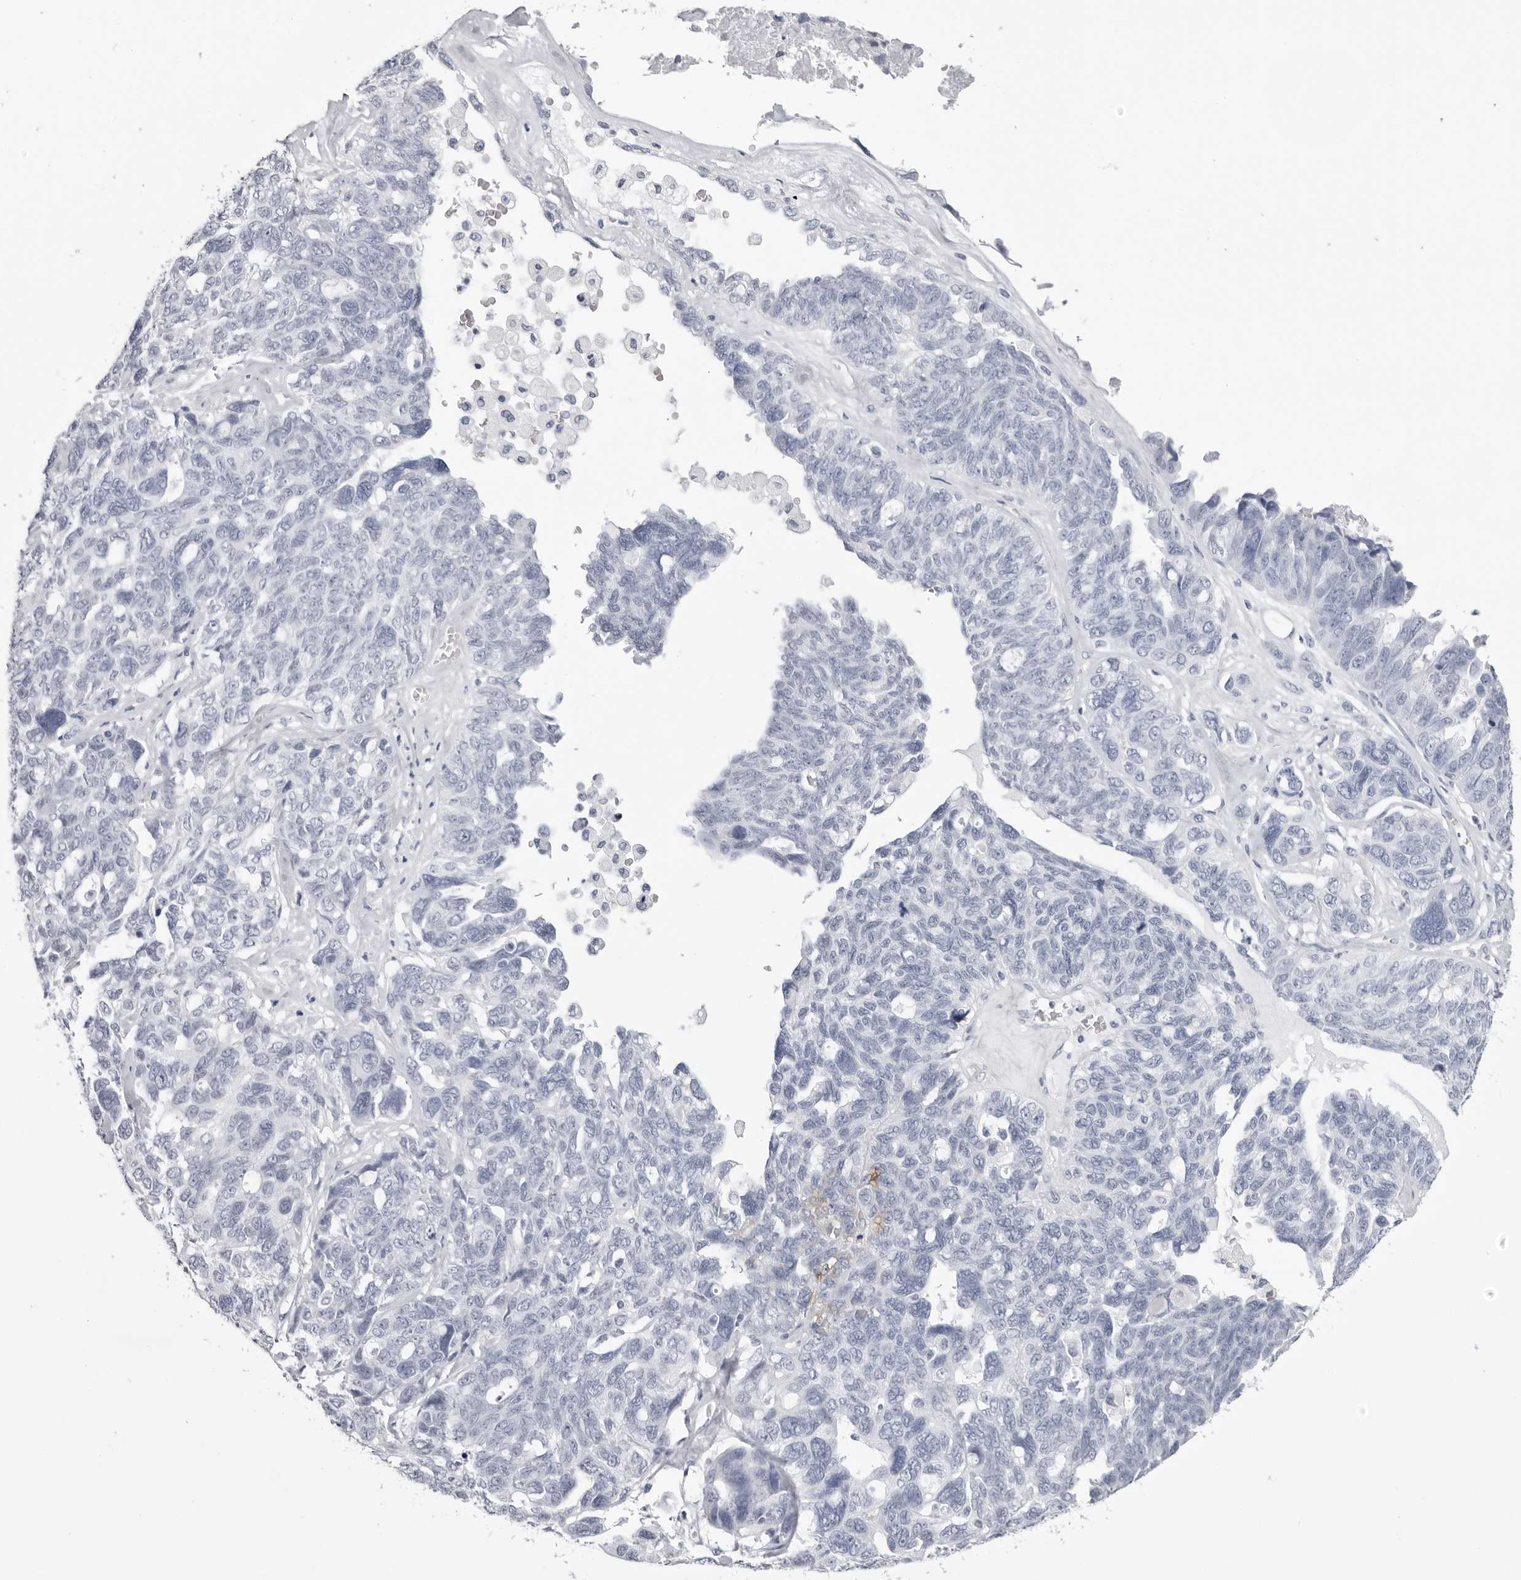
{"staining": {"intensity": "negative", "quantity": "none", "location": "none"}, "tissue": "ovarian cancer", "cell_type": "Tumor cells", "image_type": "cancer", "snomed": [{"axis": "morphology", "description": "Cystadenocarcinoma, serous, NOS"}, {"axis": "topography", "description": "Ovary"}], "caption": "Ovarian serous cystadenocarcinoma stained for a protein using IHC demonstrates no expression tumor cells.", "gene": "SPTA1", "patient": {"sex": "female", "age": 79}}